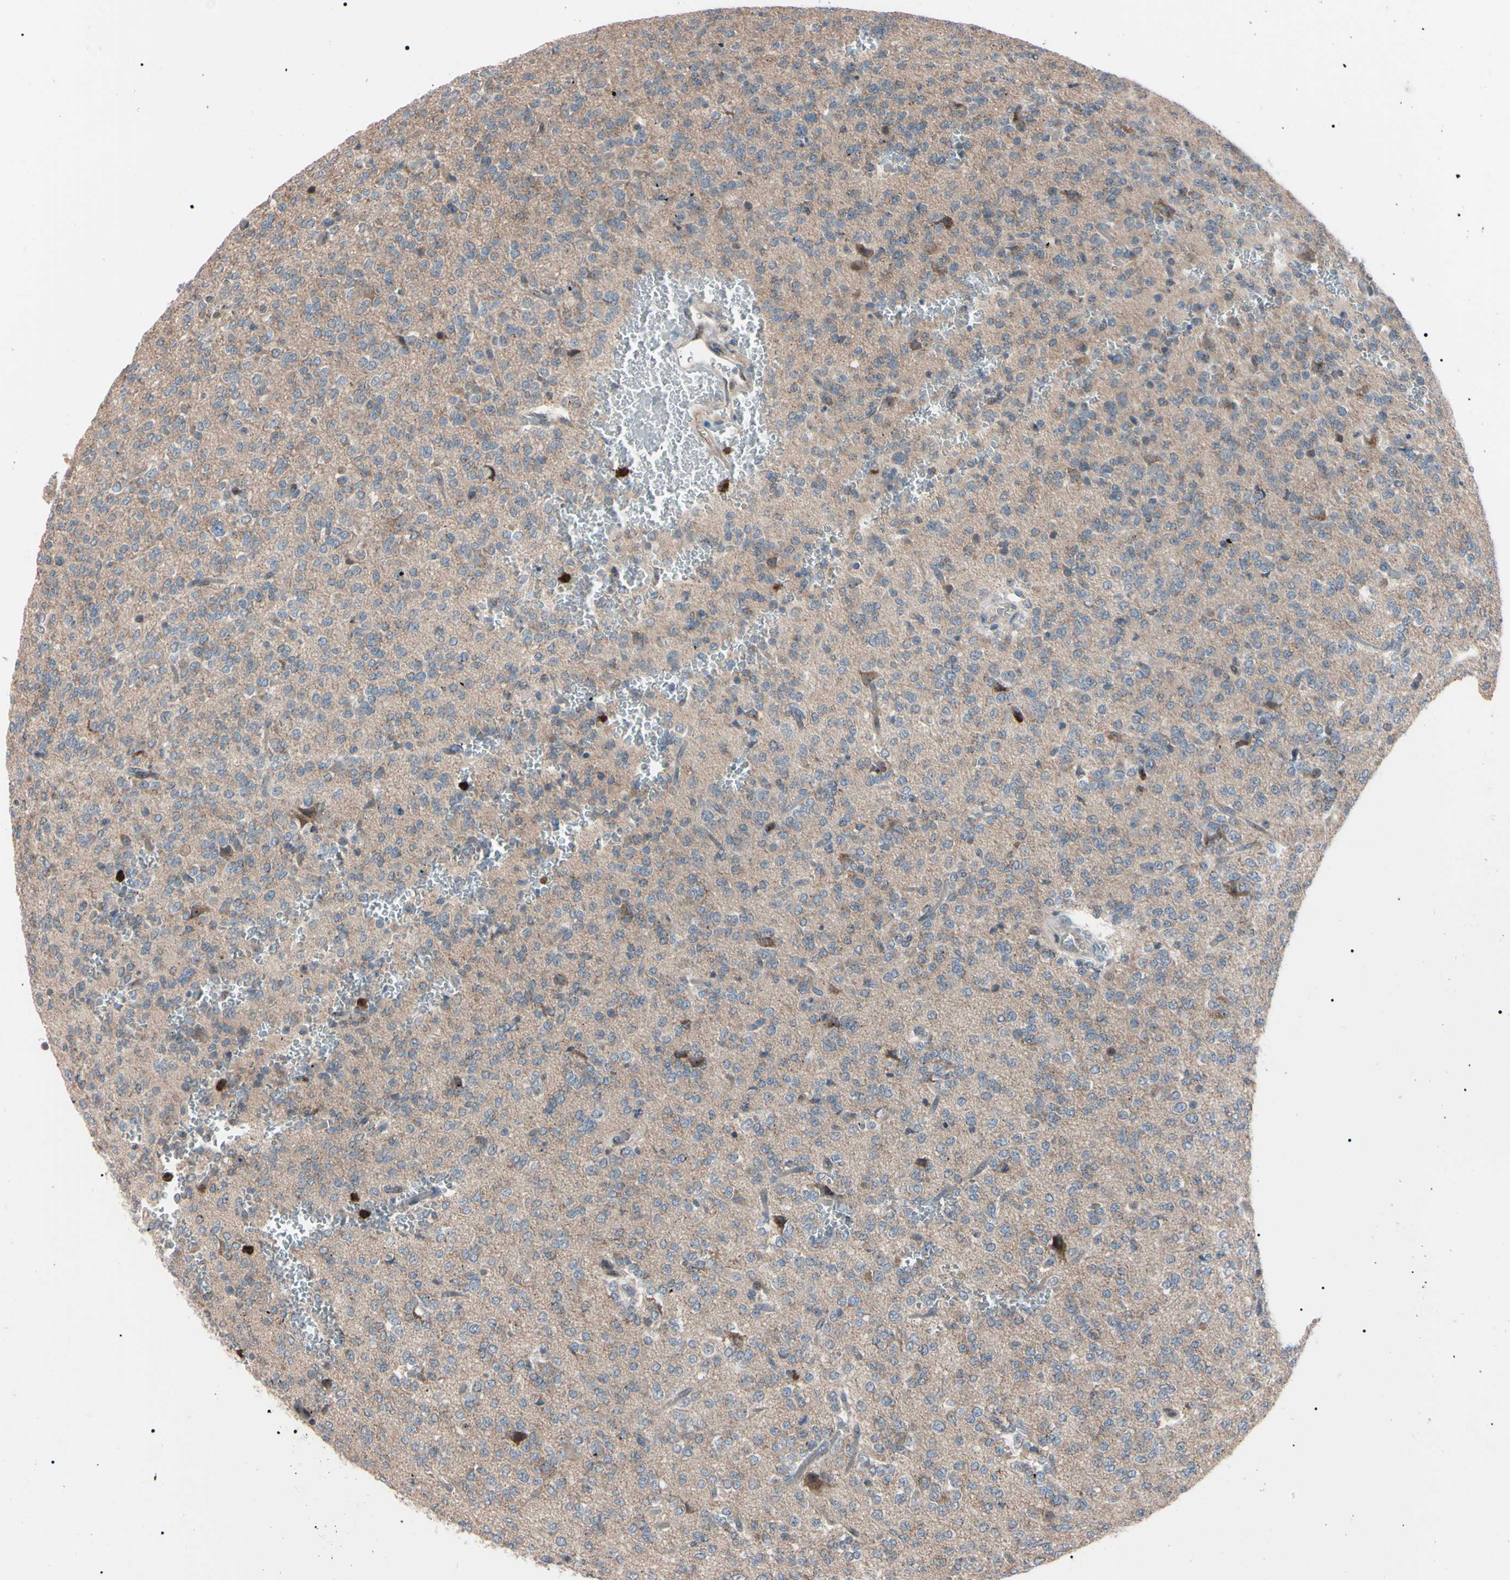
{"staining": {"intensity": "moderate", "quantity": "<25%", "location": "nuclear"}, "tissue": "glioma", "cell_type": "Tumor cells", "image_type": "cancer", "snomed": [{"axis": "morphology", "description": "Glioma, malignant, Low grade"}, {"axis": "topography", "description": "Brain"}], "caption": "Tumor cells reveal low levels of moderate nuclear positivity in about <25% of cells in glioma.", "gene": "TRAF5", "patient": {"sex": "male", "age": 38}}